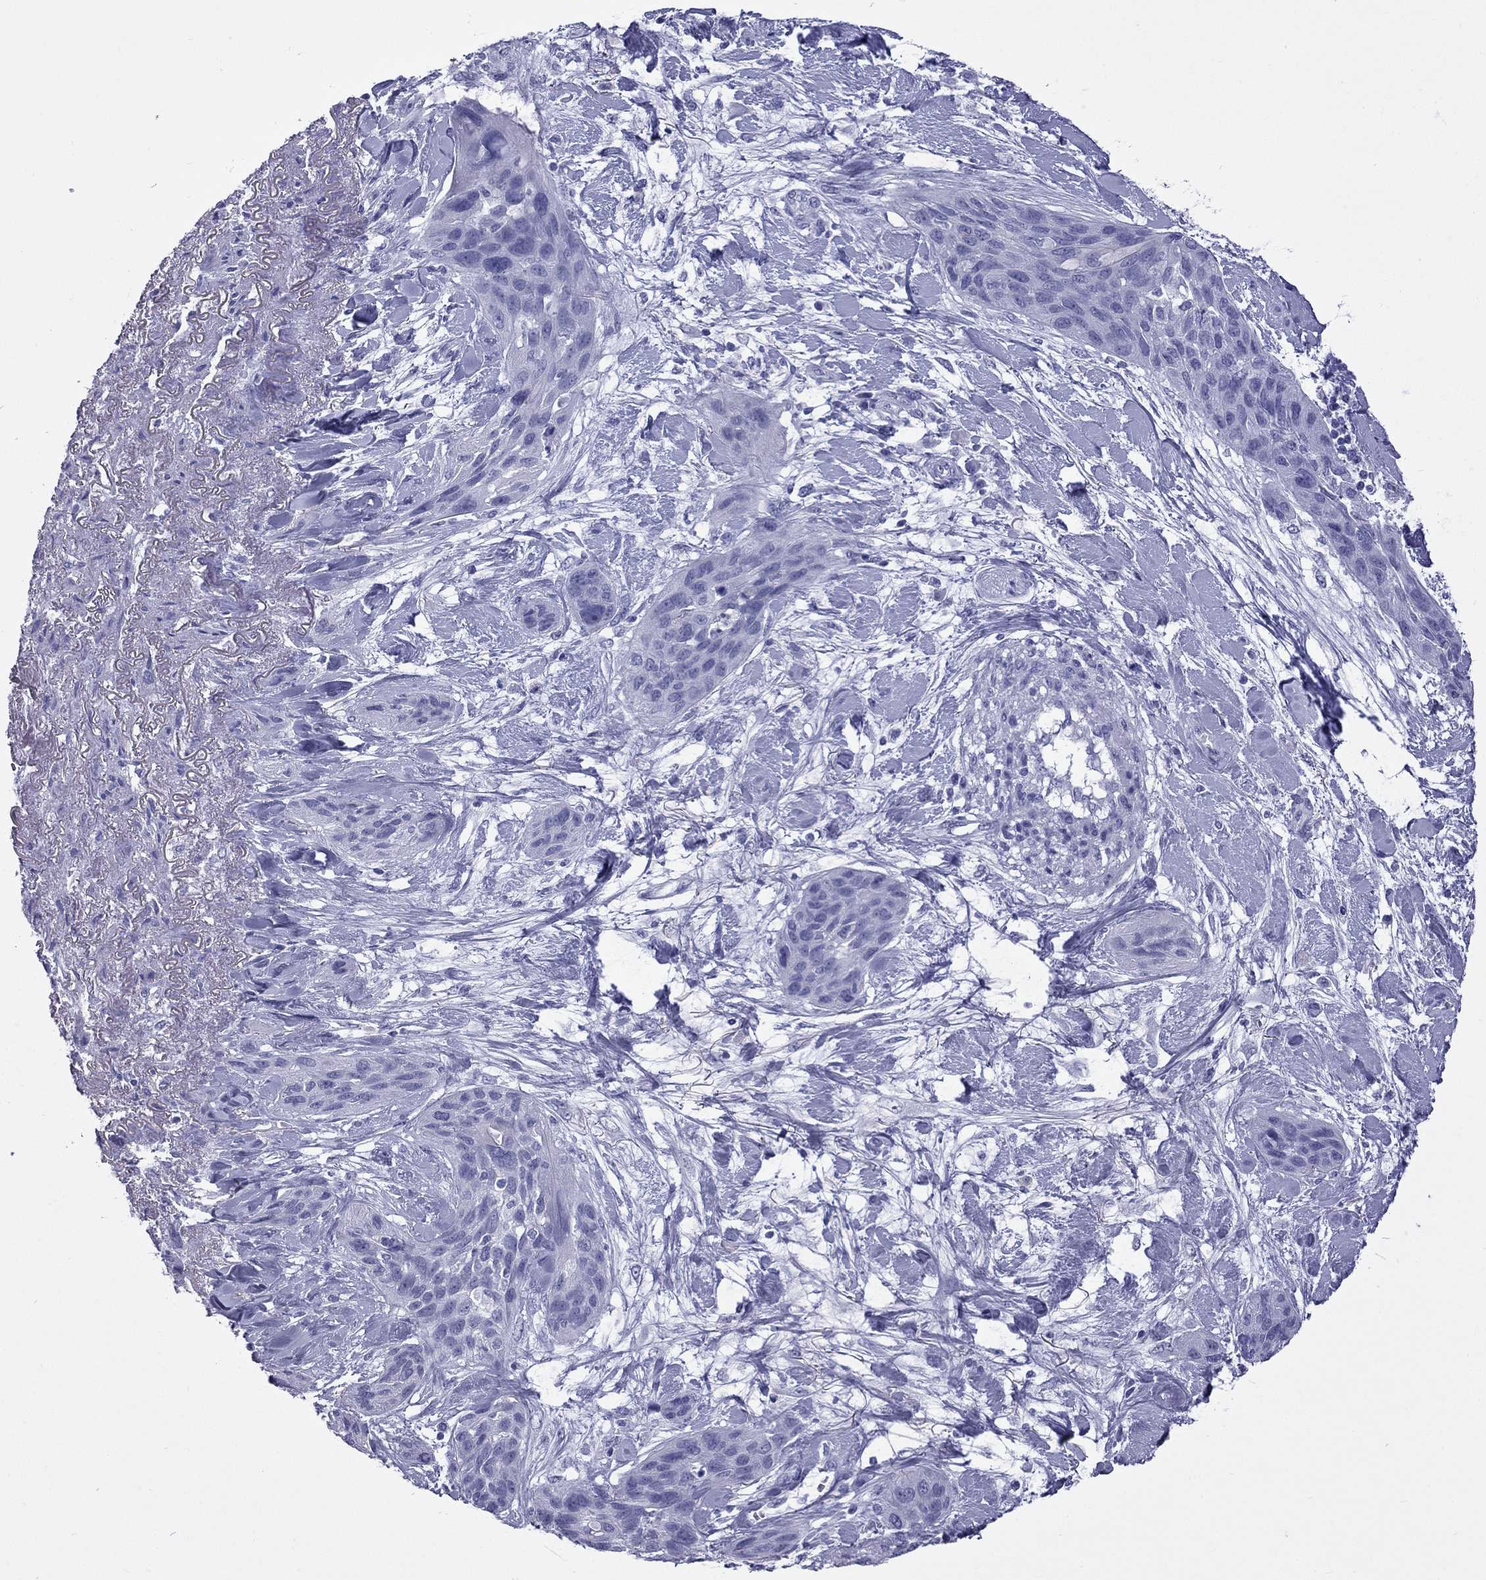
{"staining": {"intensity": "negative", "quantity": "none", "location": "none"}, "tissue": "lung cancer", "cell_type": "Tumor cells", "image_type": "cancer", "snomed": [{"axis": "morphology", "description": "Squamous cell carcinoma, NOS"}, {"axis": "topography", "description": "Lung"}], "caption": "Photomicrograph shows no protein positivity in tumor cells of lung squamous cell carcinoma tissue.", "gene": "GJA8", "patient": {"sex": "female", "age": 70}}